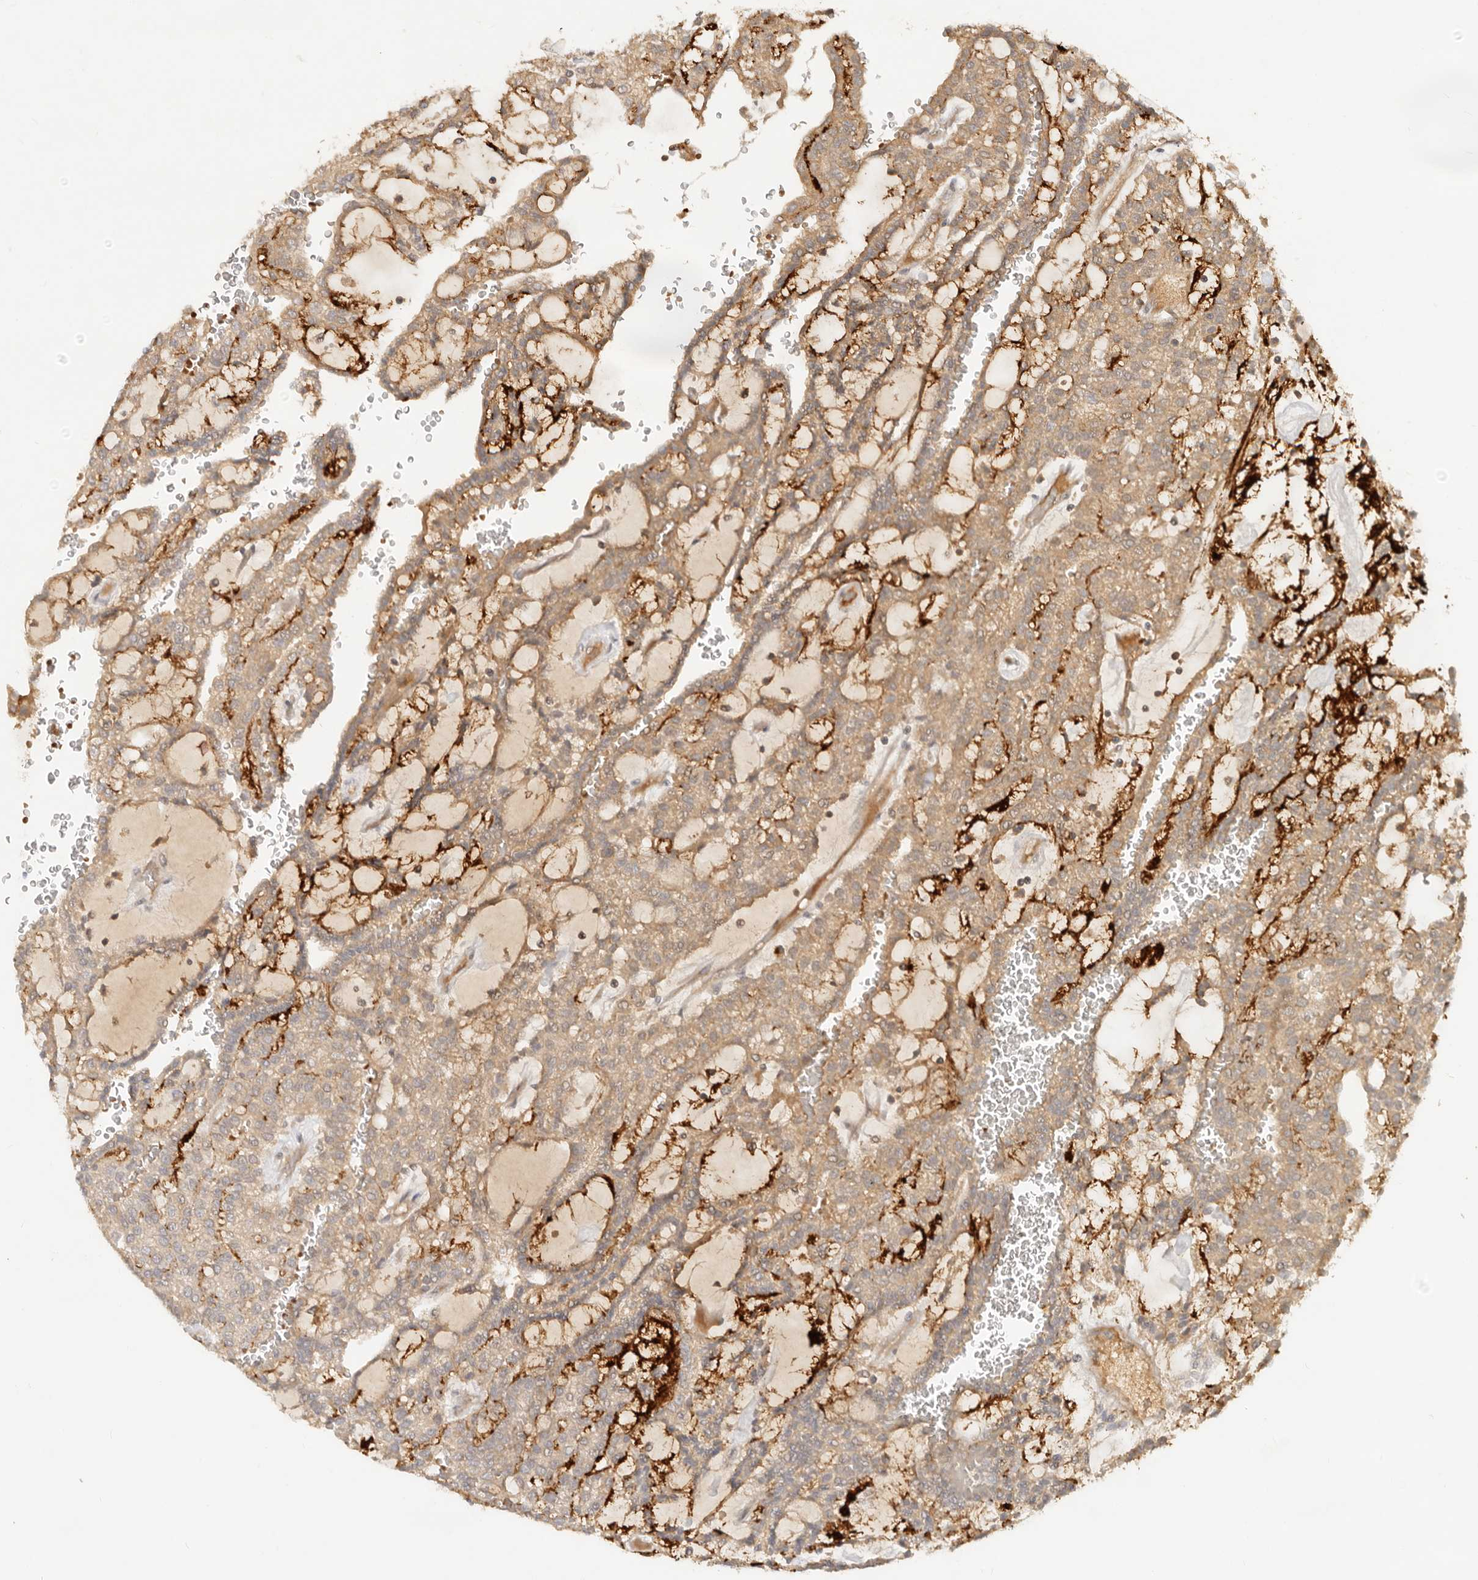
{"staining": {"intensity": "moderate", "quantity": ">75%", "location": "cytoplasmic/membranous"}, "tissue": "renal cancer", "cell_type": "Tumor cells", "image_type": "cancer", "snomed": [{"axis": "morphology", "description": "Adenocarcinoma, NOS"}, {"axis": "topography", "description": "Kidney"}], "caption": "Moderate cytoplasmic/membranous expression for a protein is seen in about >75% of tumor cells of adenocarcinoma (renal) using immunohistochemistry (IHC).", "gene": "FREM2", "patient": {"sex": "male", "age": 63}}